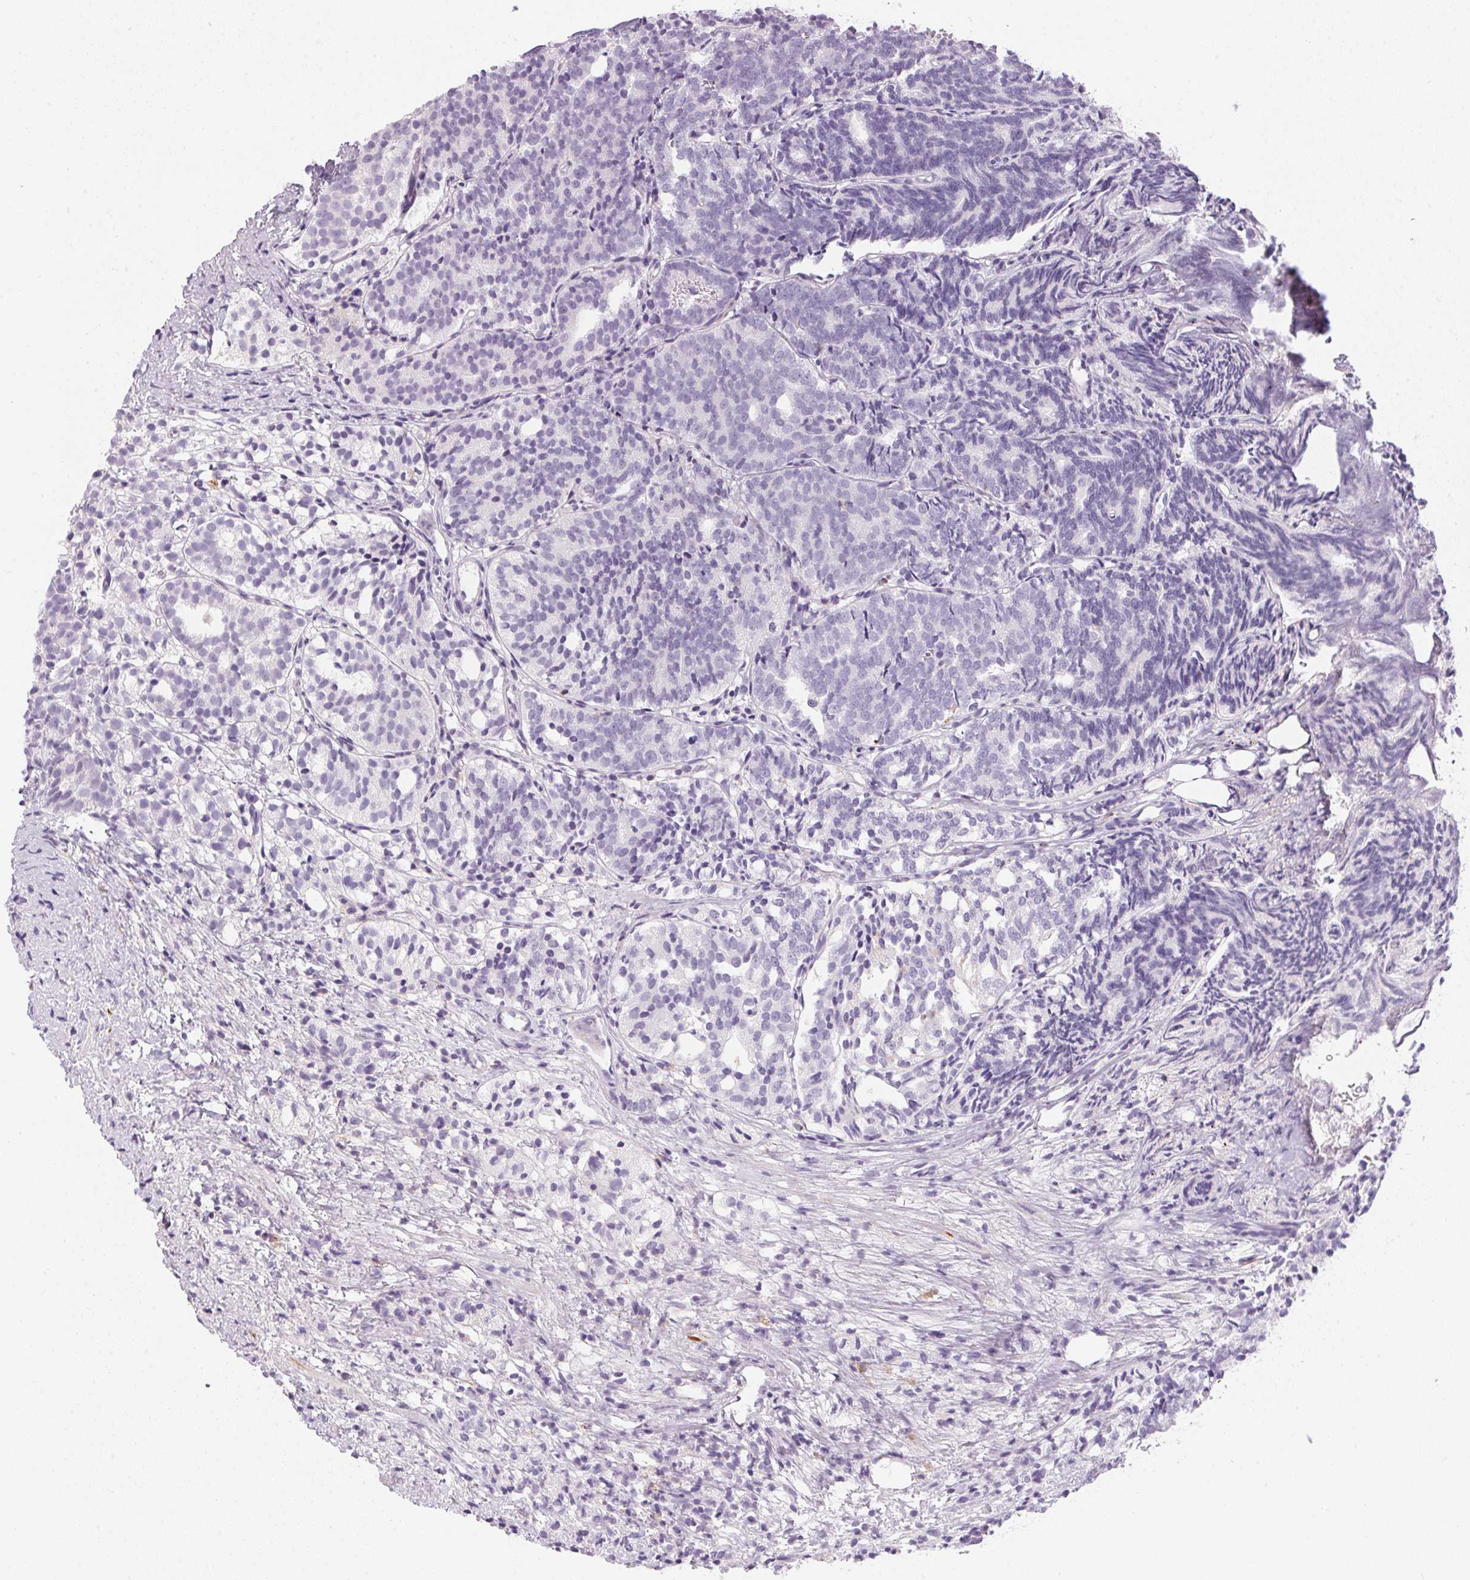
{"staining": {"intensity": "negative", "quantity": "none", "location": "none"}, "tissue": "prostate cancer", "cell_type": "Tumor cells", "image_type": "cancer", "snomed": [{"axis": "morphology", "description": "Adenocarcinoma, High grade"}, {"axis": "topography", "description": "Prostate"}], "caption": "Adenocarcinoma (high-grade) (prostate) stained for a protein using IHC reveals no positivity tumor cells.", "gene": "ECPAS", "patient": {"sex": "male", "age": 53}}